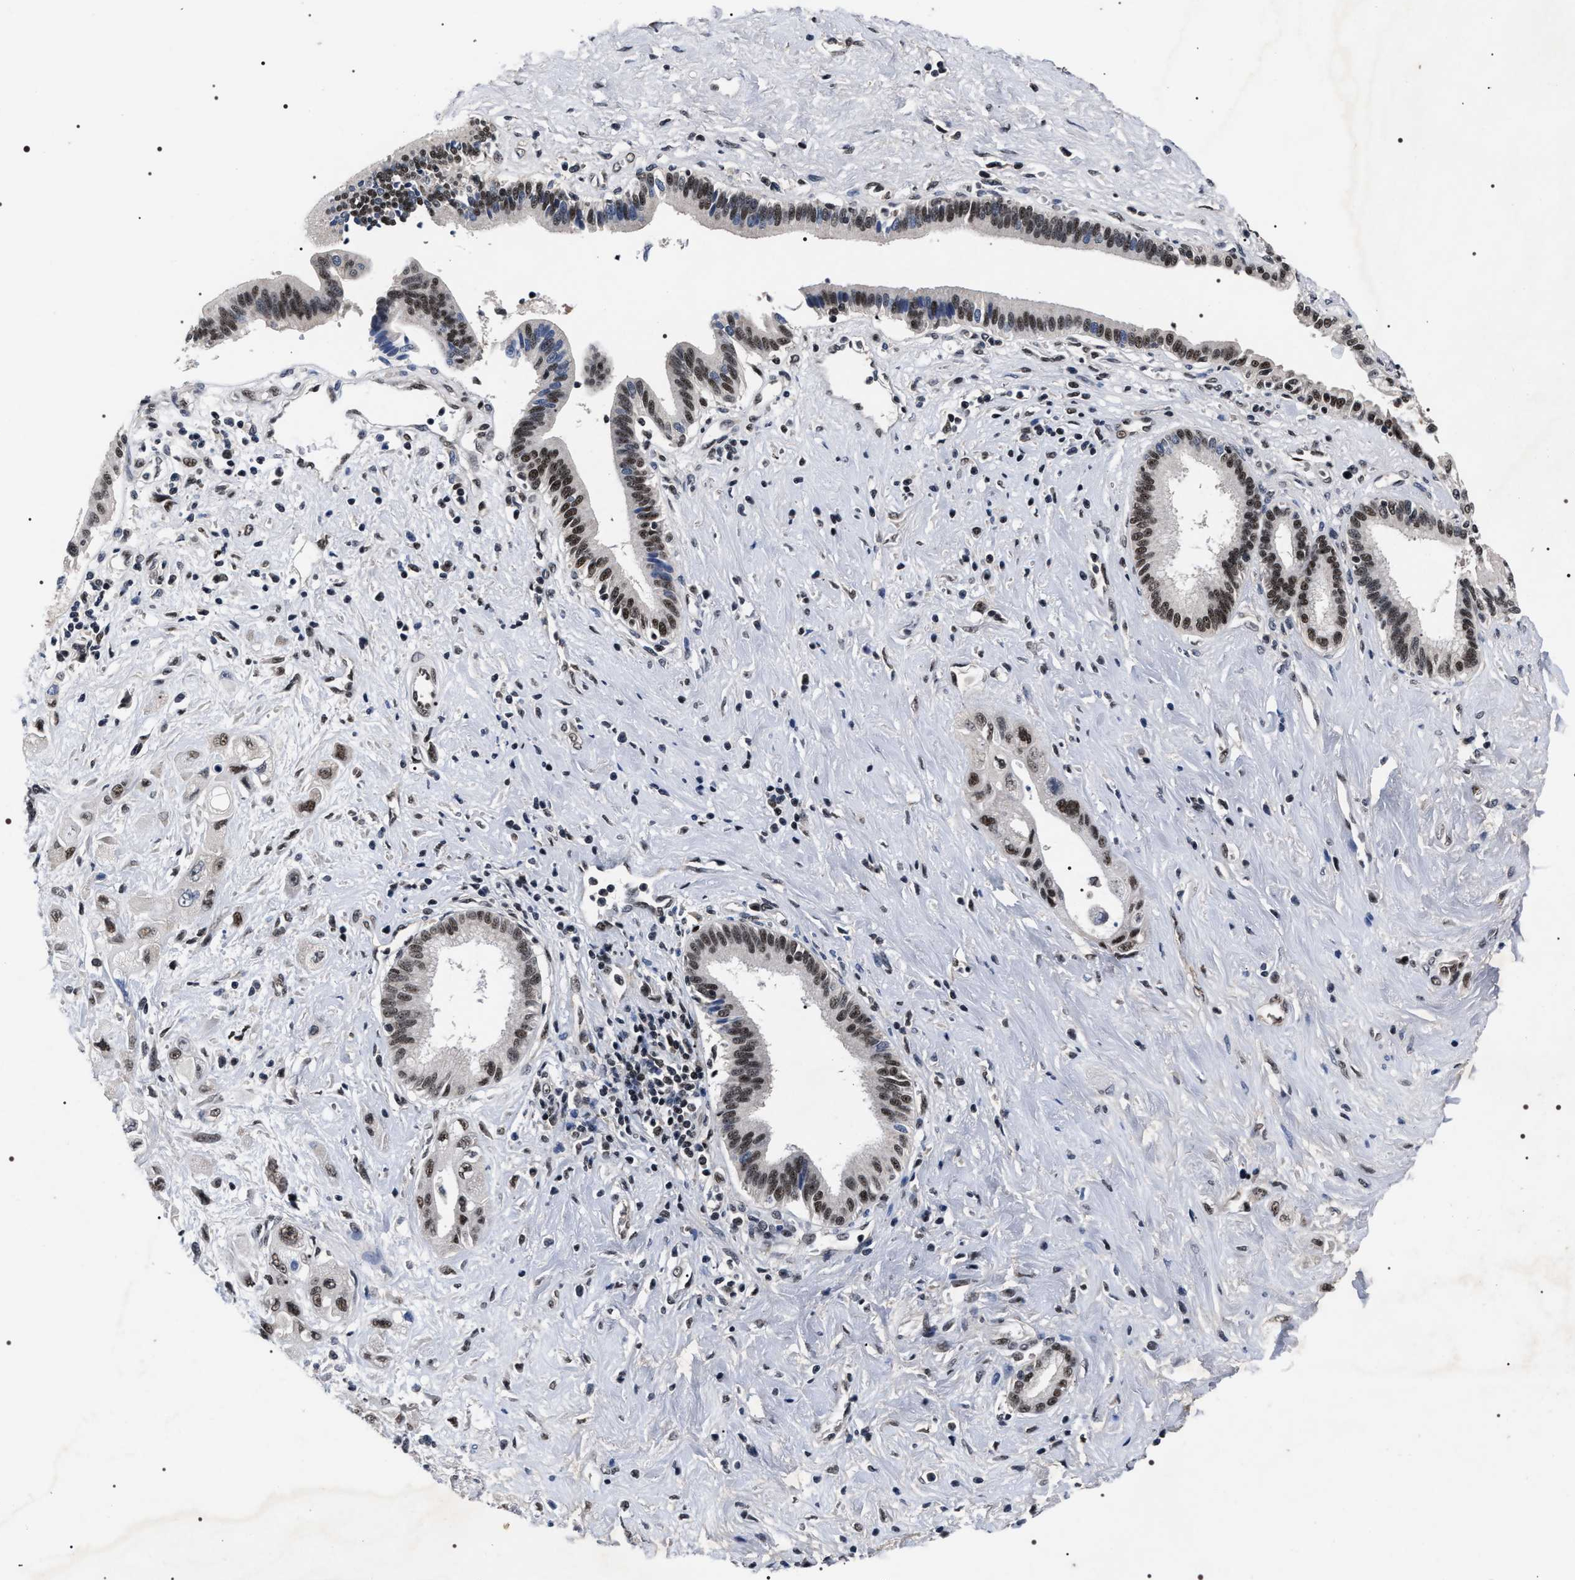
{"staining": {"intensity": "moderate", "quantity": "25%-75%", "location": "nuclear"}, "tissue": "pancreatic cancer", "cell_type": "Tumor cells", "image_type": "cancer", "snomed": [{"axis": "morphology", "description": "Adenocarcinoma, NOS"}, {"axis": "topography", "description": "Pancreas"}], "caption": "Human adenocarcinoma (pancreatic) stained for a protein (brown) reveals moderate nuclear positive expression in about 25%-75% of tumor cells.", "gene": "RRP1B", "patient": {"sex": "female", "age": 66}}